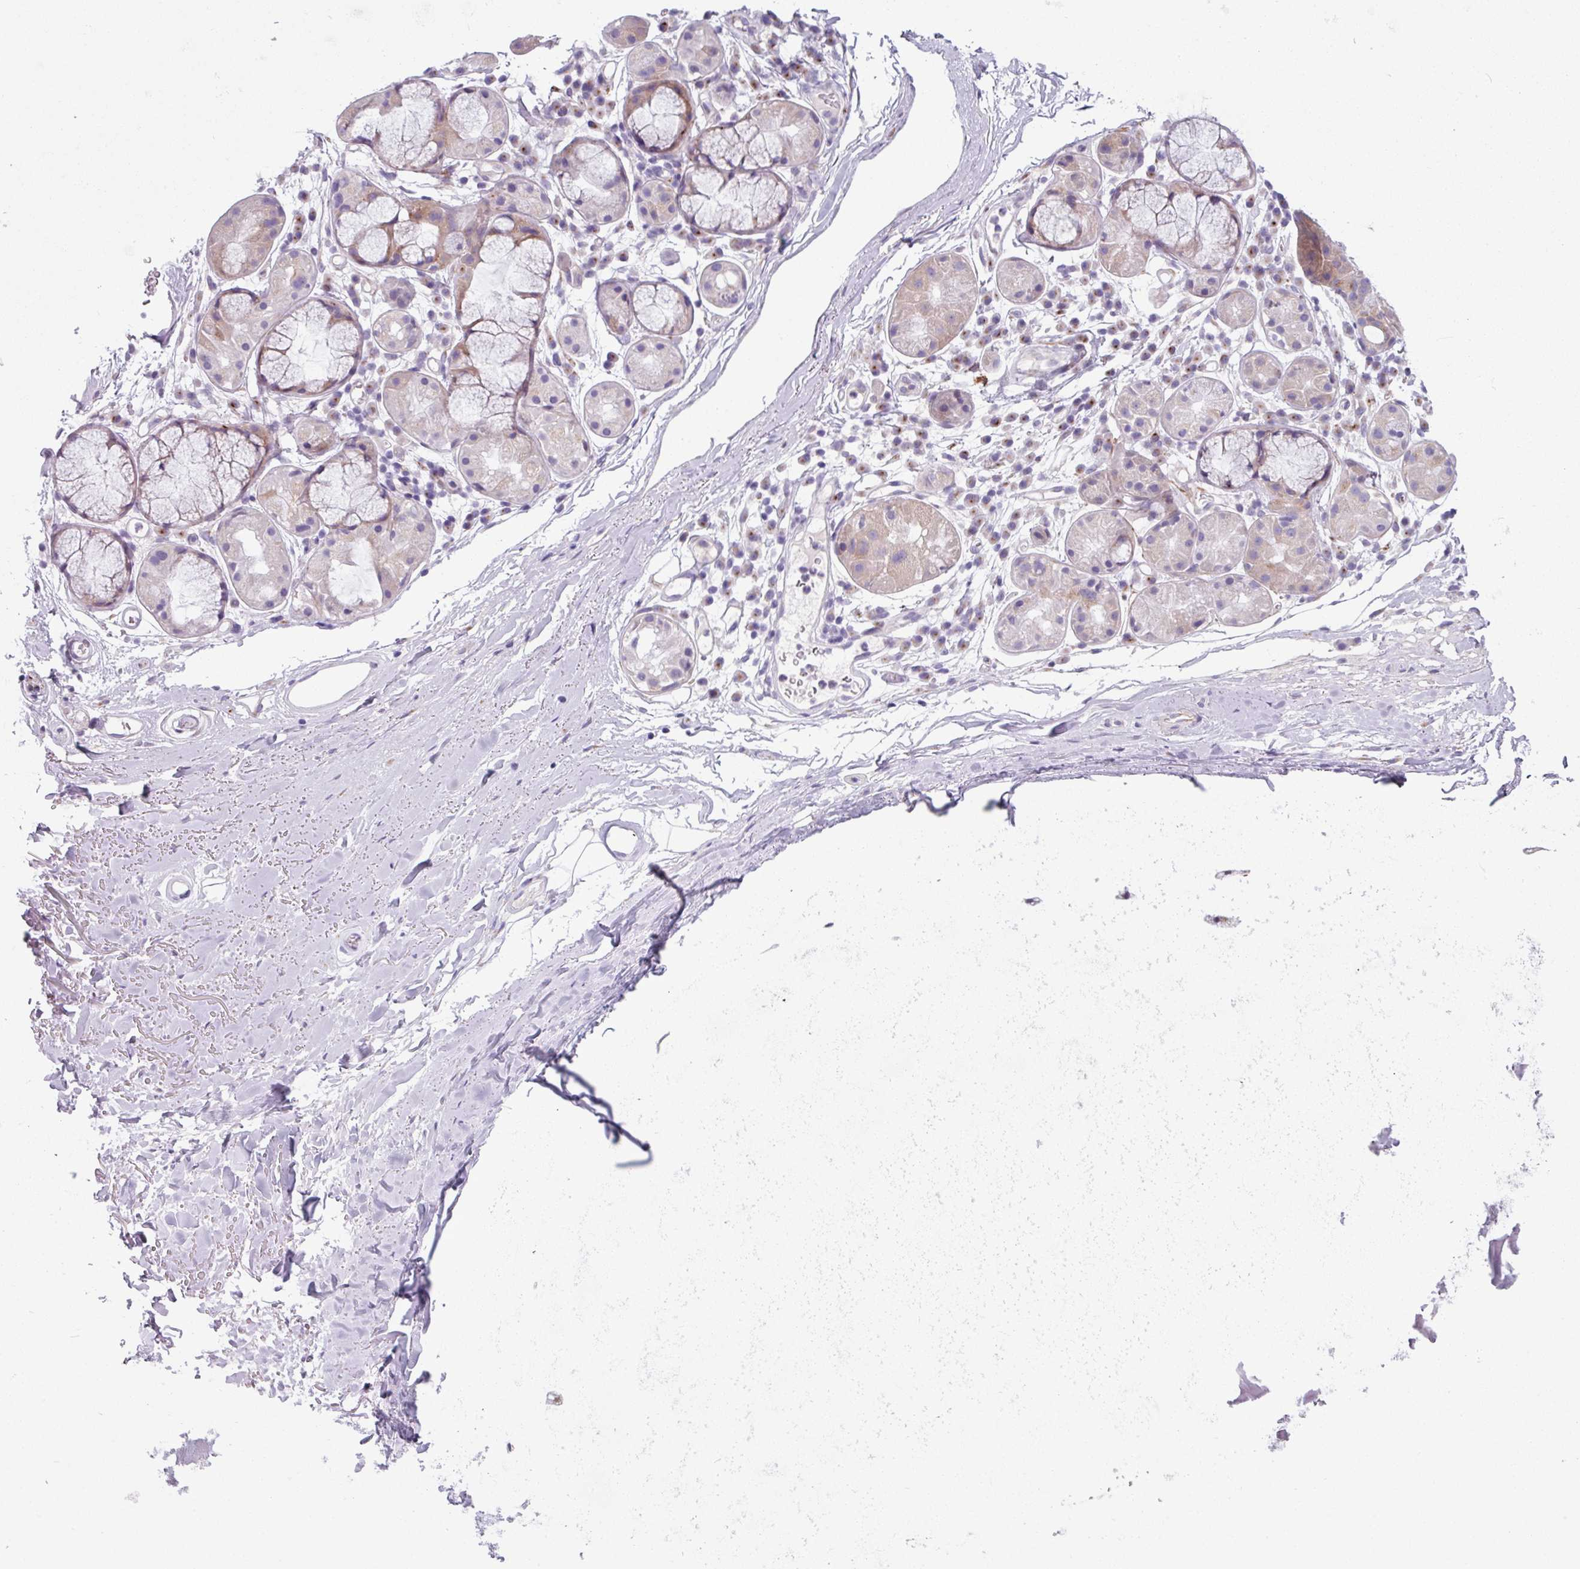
{"staining": {"intensity": "negative", "quantity": "none", "location": "none"}, "tissue": "adipose tissue", "cell_type": "Adipocytes", "image_type": "normal", "snomed": [{"axis": "morphology", "description": "Normal tissue, NOS"}, {"axis": "topography", "description": "Cartilage tissue"}], "caption": "The micrograph shows no staining of adipocytes in unremarkable adipose tissue.", "gene": "ADGRE1", "patient": {"sex": "male", "age": 80}}